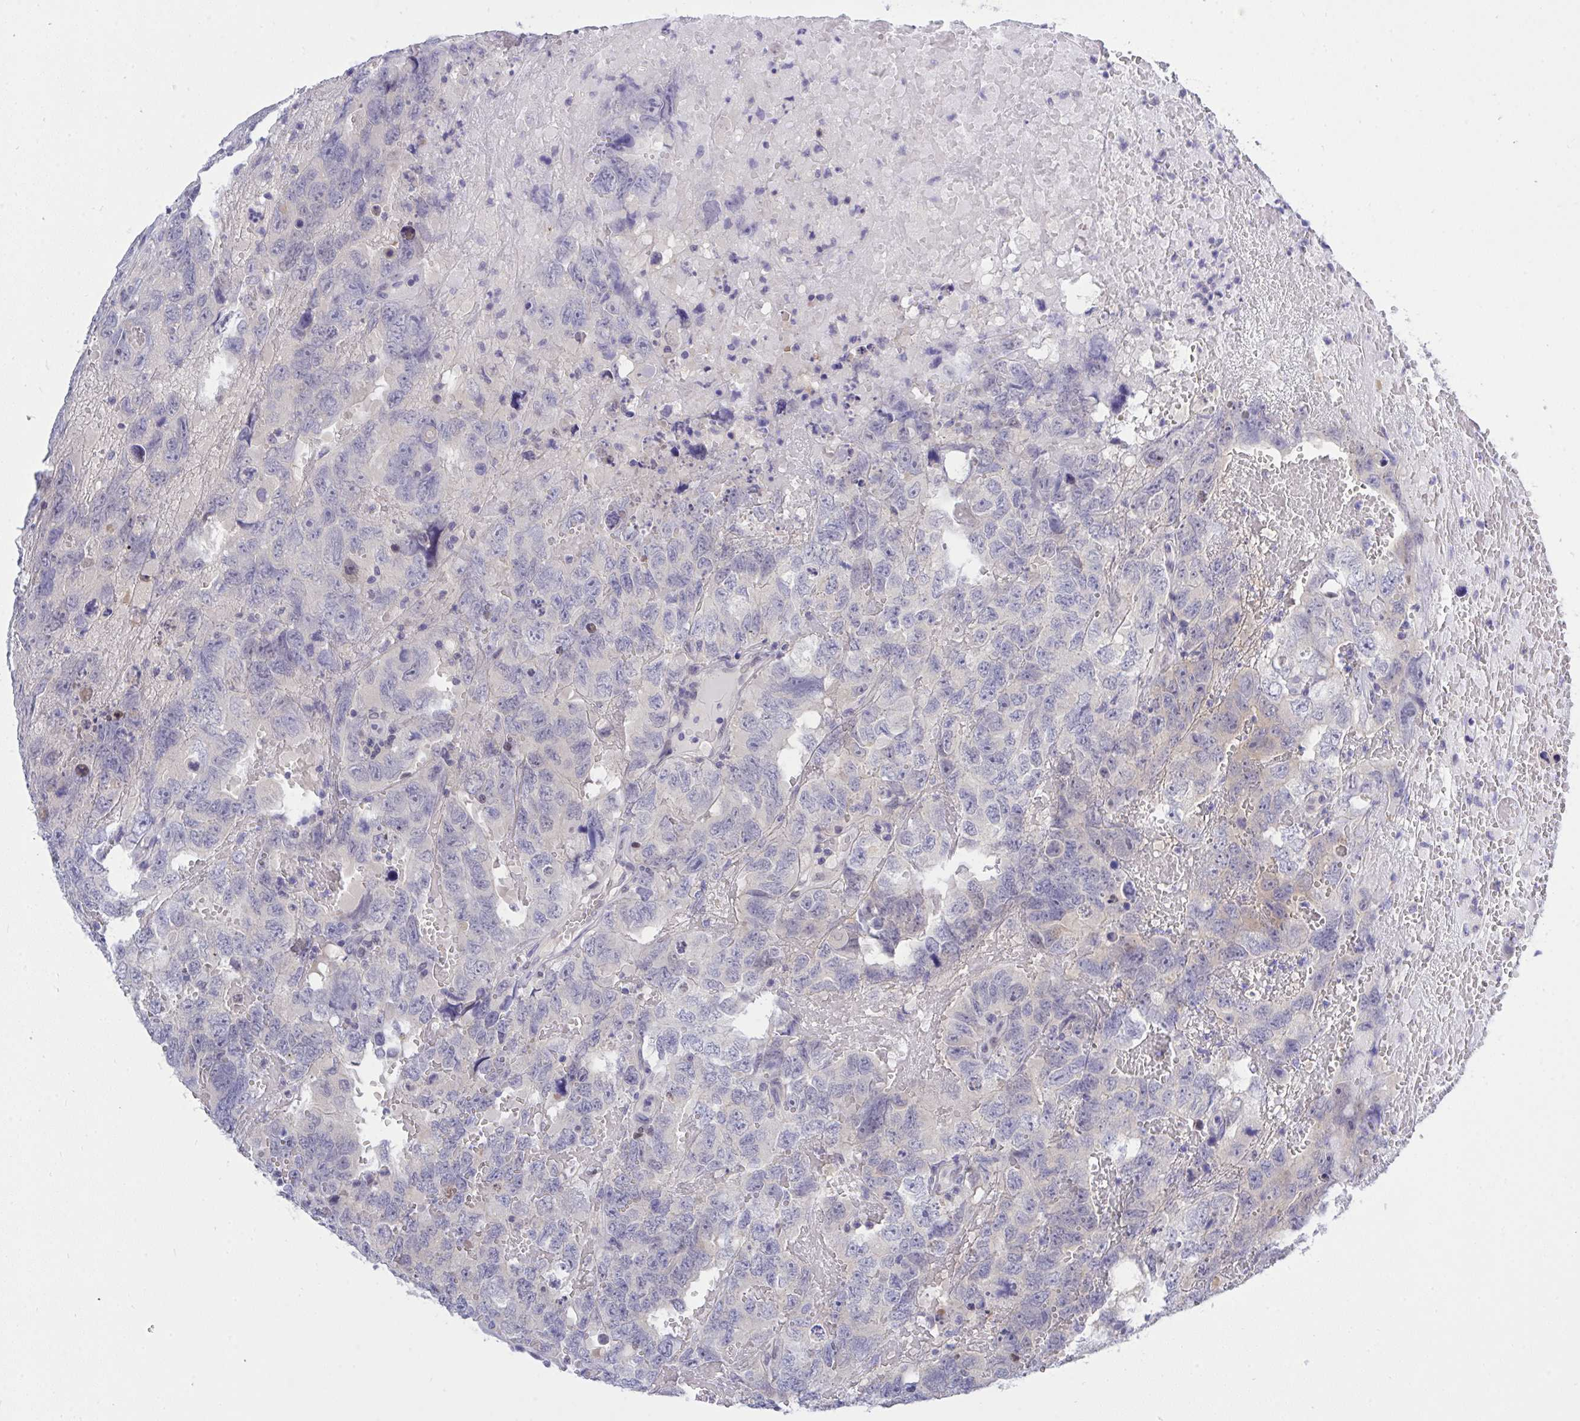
{"staining": {"intensity": "negative", "quantity": "none", "location": "none"}, "tissue": "testis cancer", "cell_type": "Tumor cells", "image_type": "cancer", "snomed": [{"axis": "morphology", "description": "Carcinoma, Embryonal, NOS"}, {"axis": "topography", "description": "Testis"}], "caption": "High magnification brightfield microscopy of embryonal carcinoma (testis) stained with DAB (3,3'-diaminobenzidine) (brown) and counterstained with hematoxylin (blue): tumor cells show no significant expression.", "gene": "THOP1", "patient": {"sex": "male", "age": 45}}